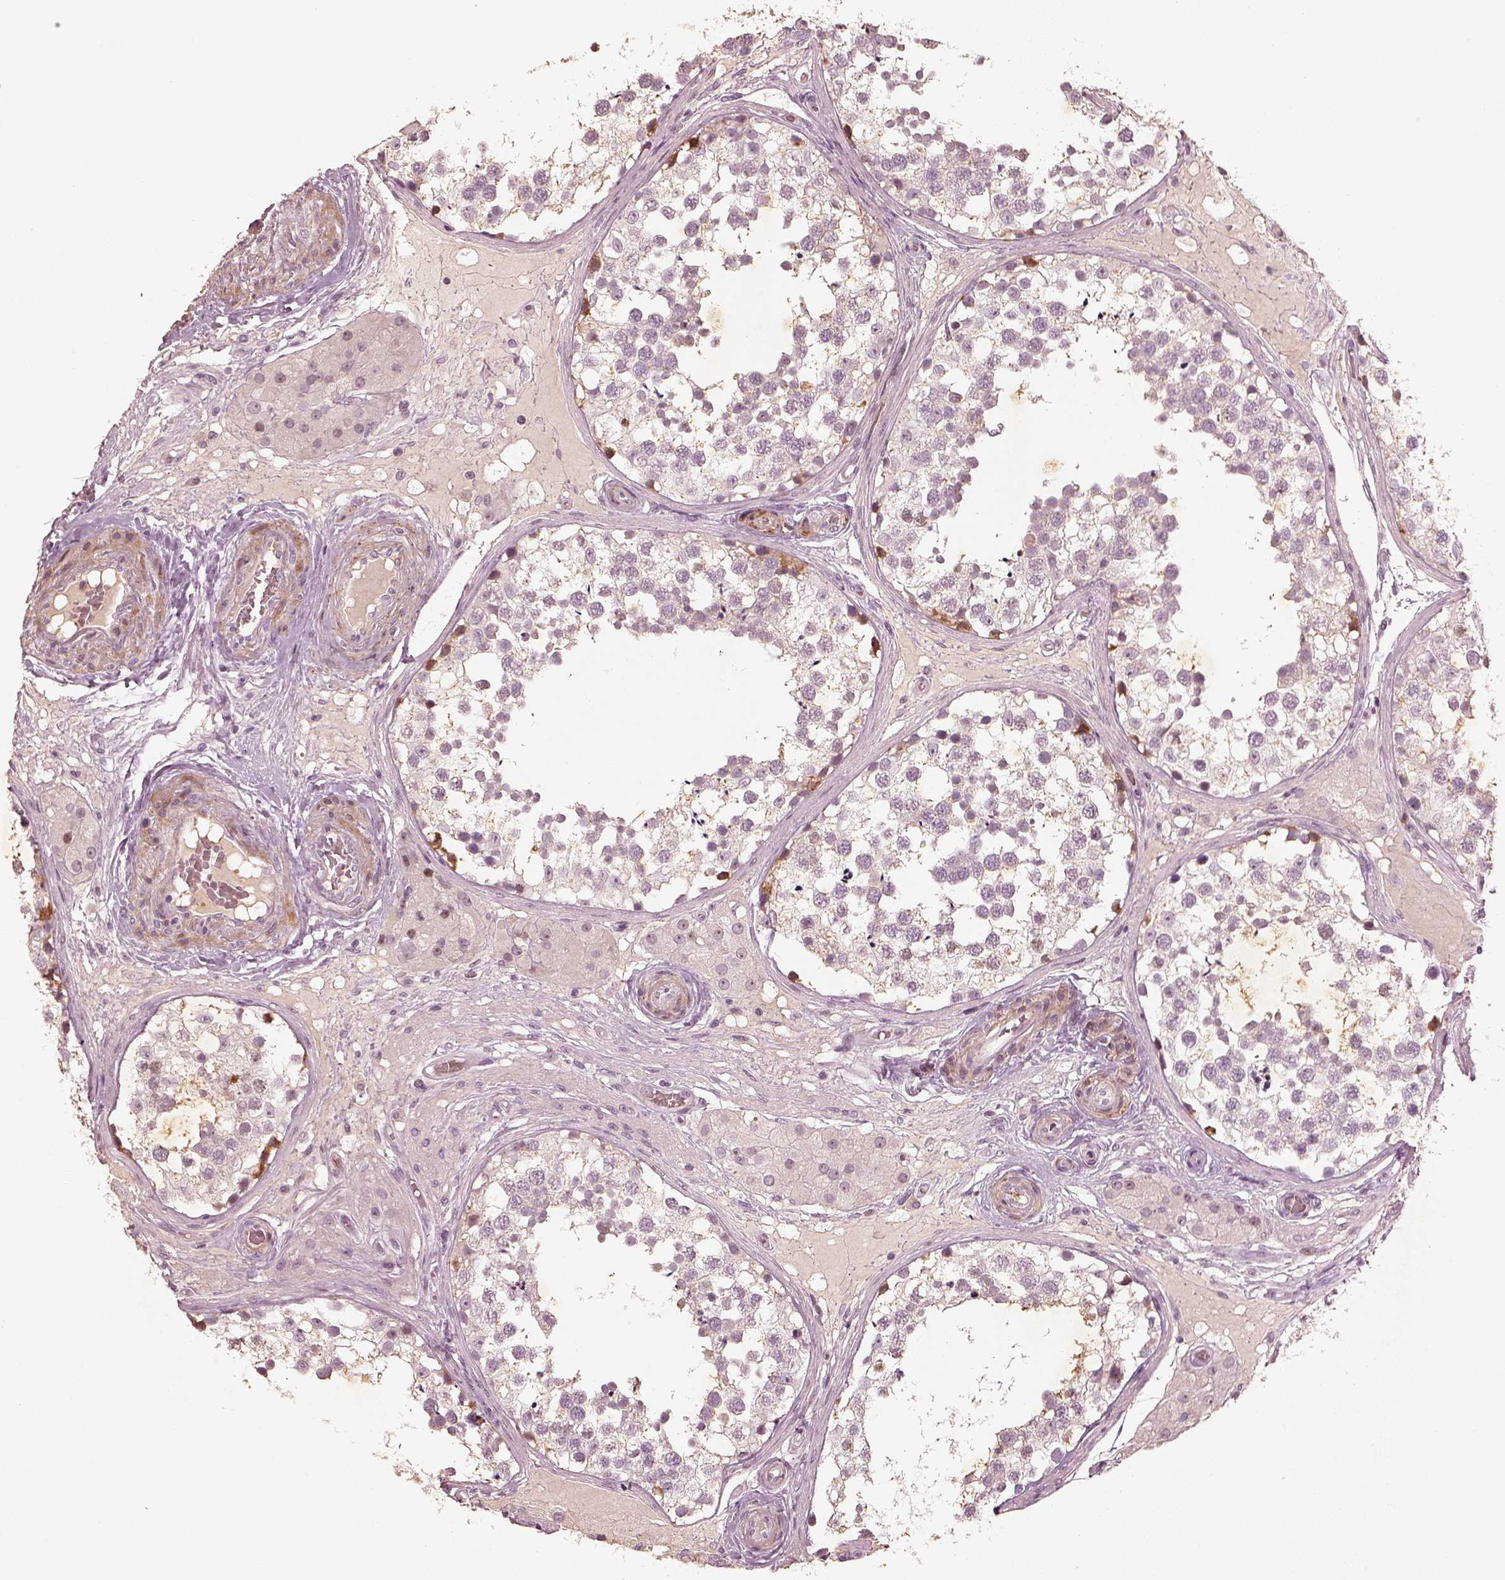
{"staining": {"intensity": "moderate", "quantity": "<25%", "location": "cytoplasmic/membranous"}, "tissue": "testis", "cell_type": "Cells in seminiferous ducts", "image_type": "normal", "snomed": [{"axis": "morphology", "description": "Normal tissue, NOS"}, {"axis": "morphology", "description": "Seminoma, NOS"}, {"axis": "topography", "description": "Testis"}], "caption": "Protein staining by immunohistochemistry exhibits moderate cytoplasmic/membranous expression in approximately <25% of cells in seminiferous ducts in normal testis.", "gene": "MADCAM1", "patient": {"sex": "male", "age": 65}}